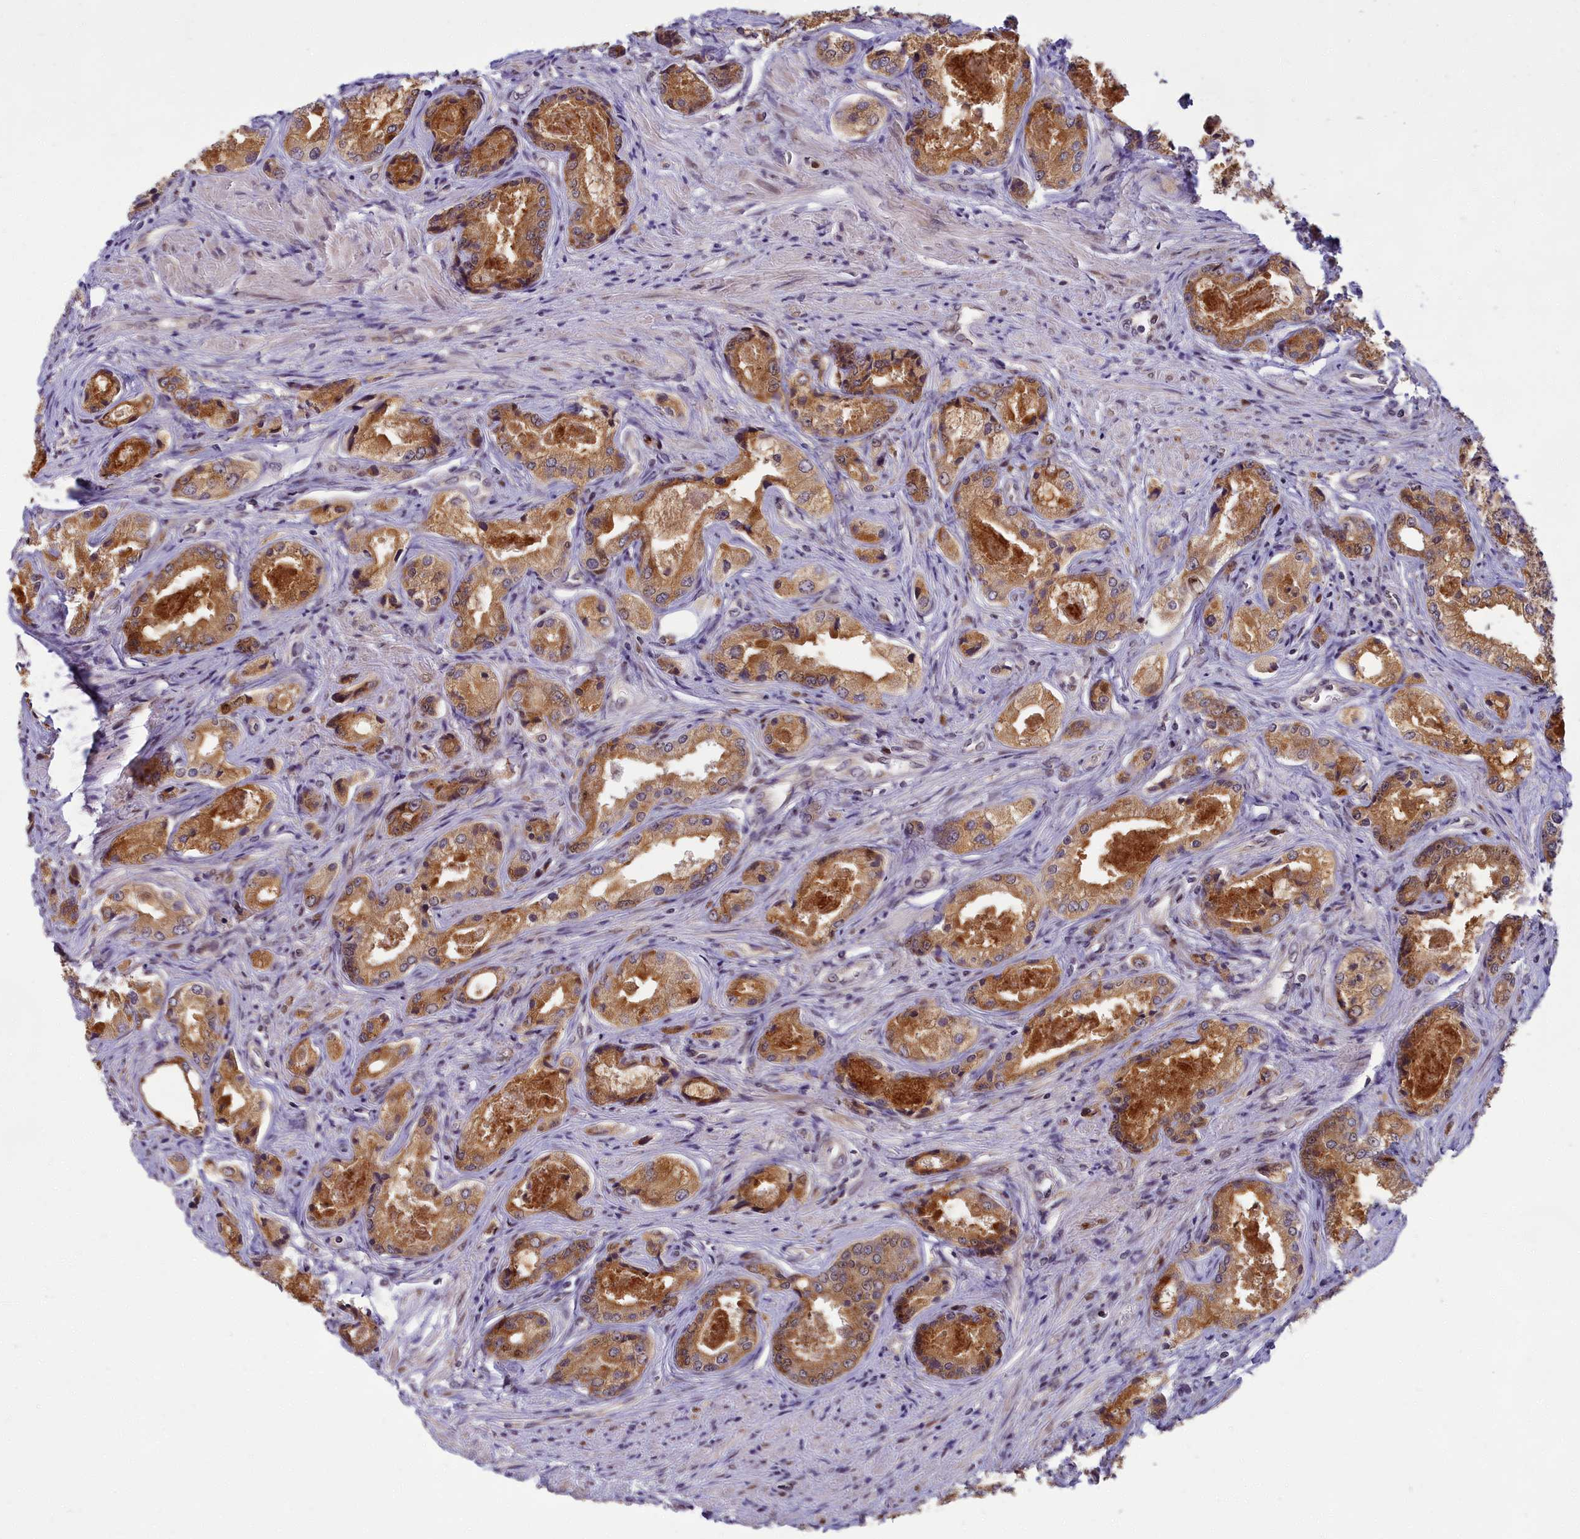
{"staining": {"intensity": "moderate", "quantity": ">75%", "location": "cytoplasmic/membranous"}, "tissue": "prostate cancer", "cell_type": "Tumor cells", "image_type": "cancer", "snomed": [{"axis": "morphology", "description": "Adenocarcinoma, Low grade"}, {"axis": "topography", "description": "Prostate"}], "caption": "The photomicrograph demonstrates staining of prostate low-grade adenocarcinoma, revealing moderate cytoplasmic/membranous protein positivity (brown color) within tumor cells.", "gene": "EARS2", "patient": {"sex": "male", "age": 68}}